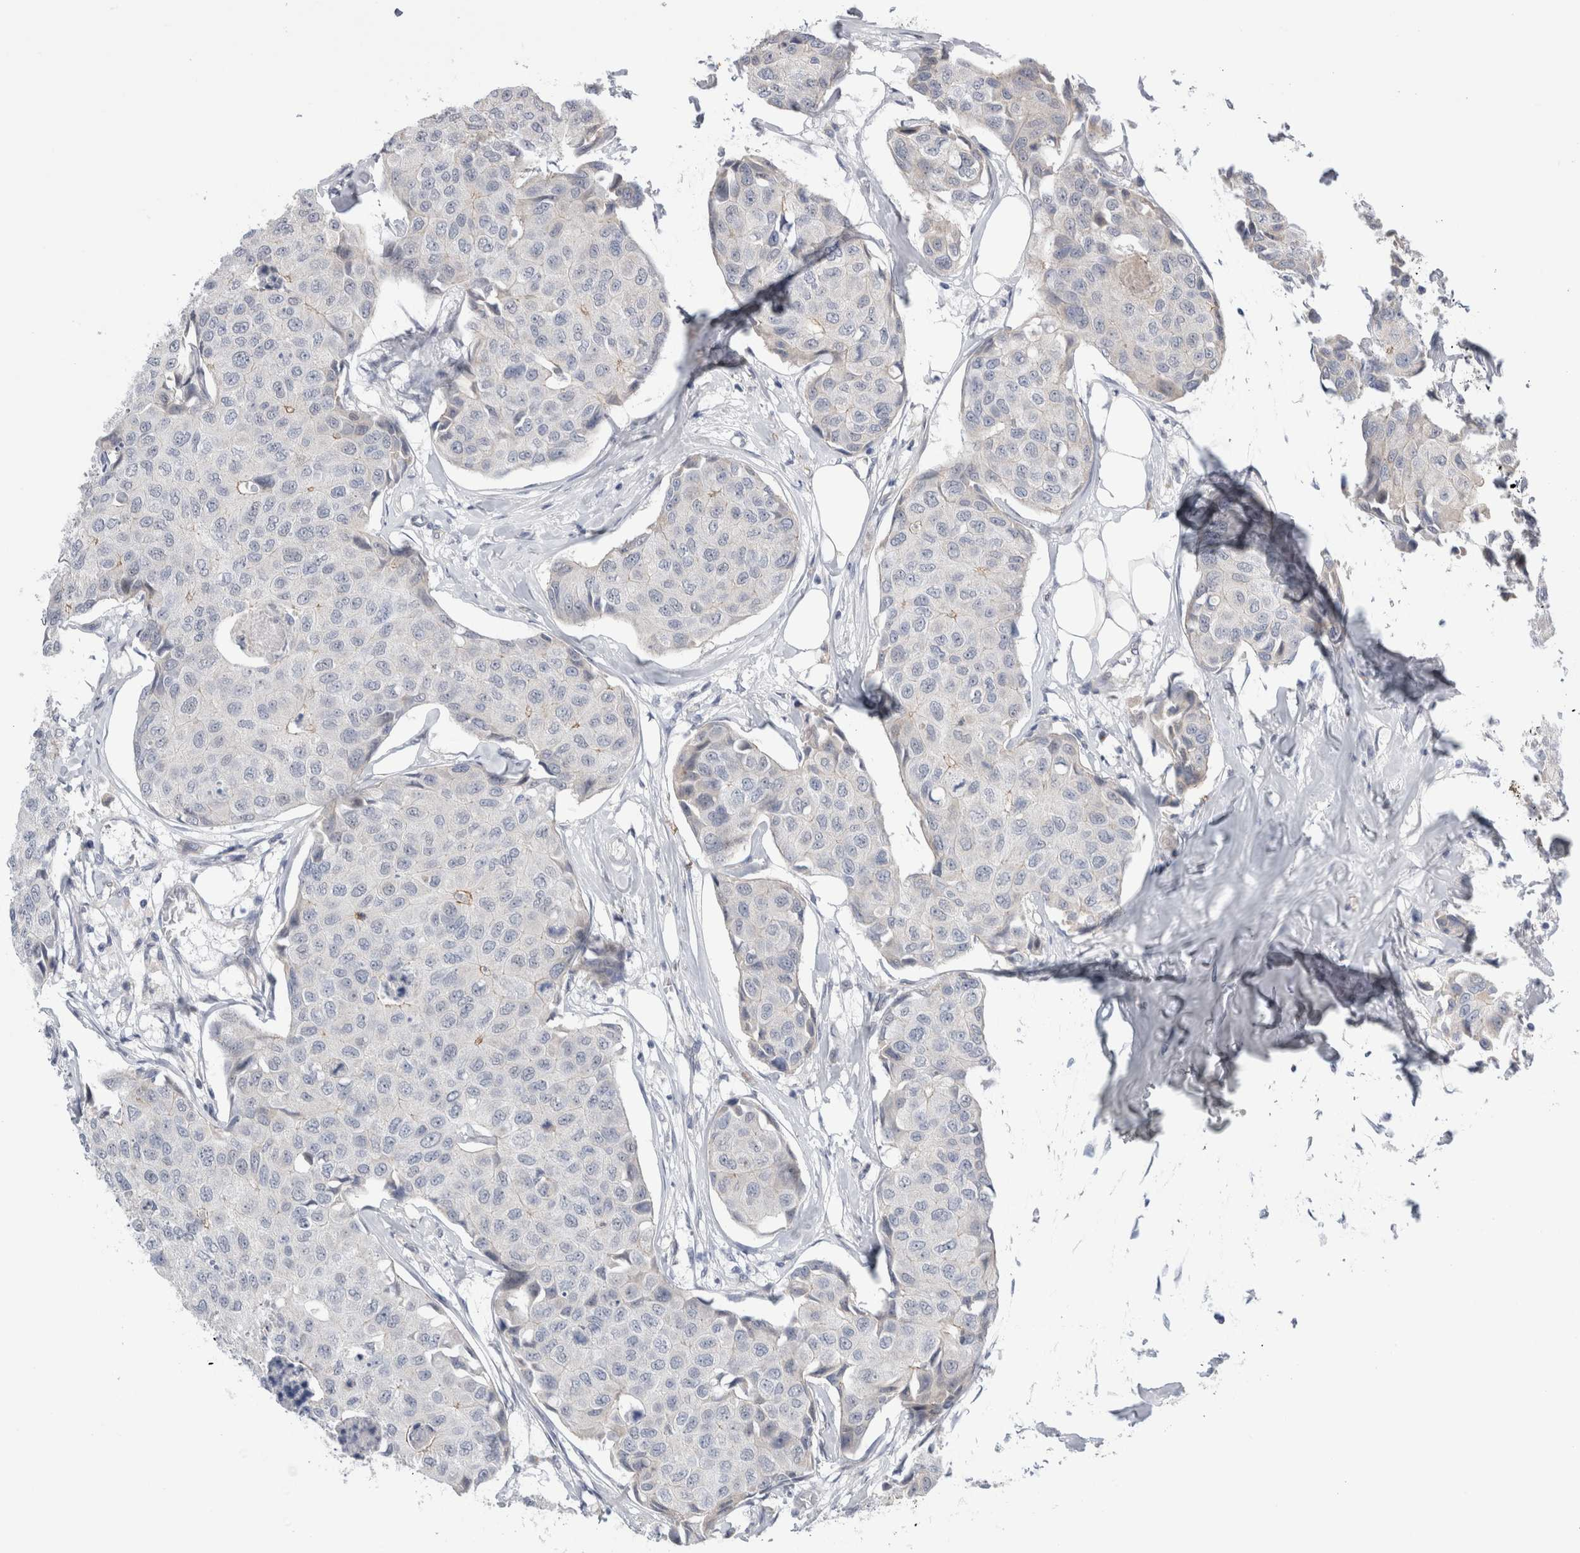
{"staining": {"intensity": "negative", "quantity": "none", "location": "none"}, "tissue": "breast cancer", "cell_type": "Tumor cells", "image_type": "cancer", "snomed": [{"axis": "morphology", "description": "Duct carcinoma"}, {"axis": "topography", "description": "Breast"}], "caption": "Immunohistochemistry (IHC) micrograph of neoplastic tissue: breast cancer (intraductal carcinoma) stained with DAB shows no significant protein positivity in tumor cells.", "gene": "TAFA5", "patient": {"sex": "female", "age": 80}}